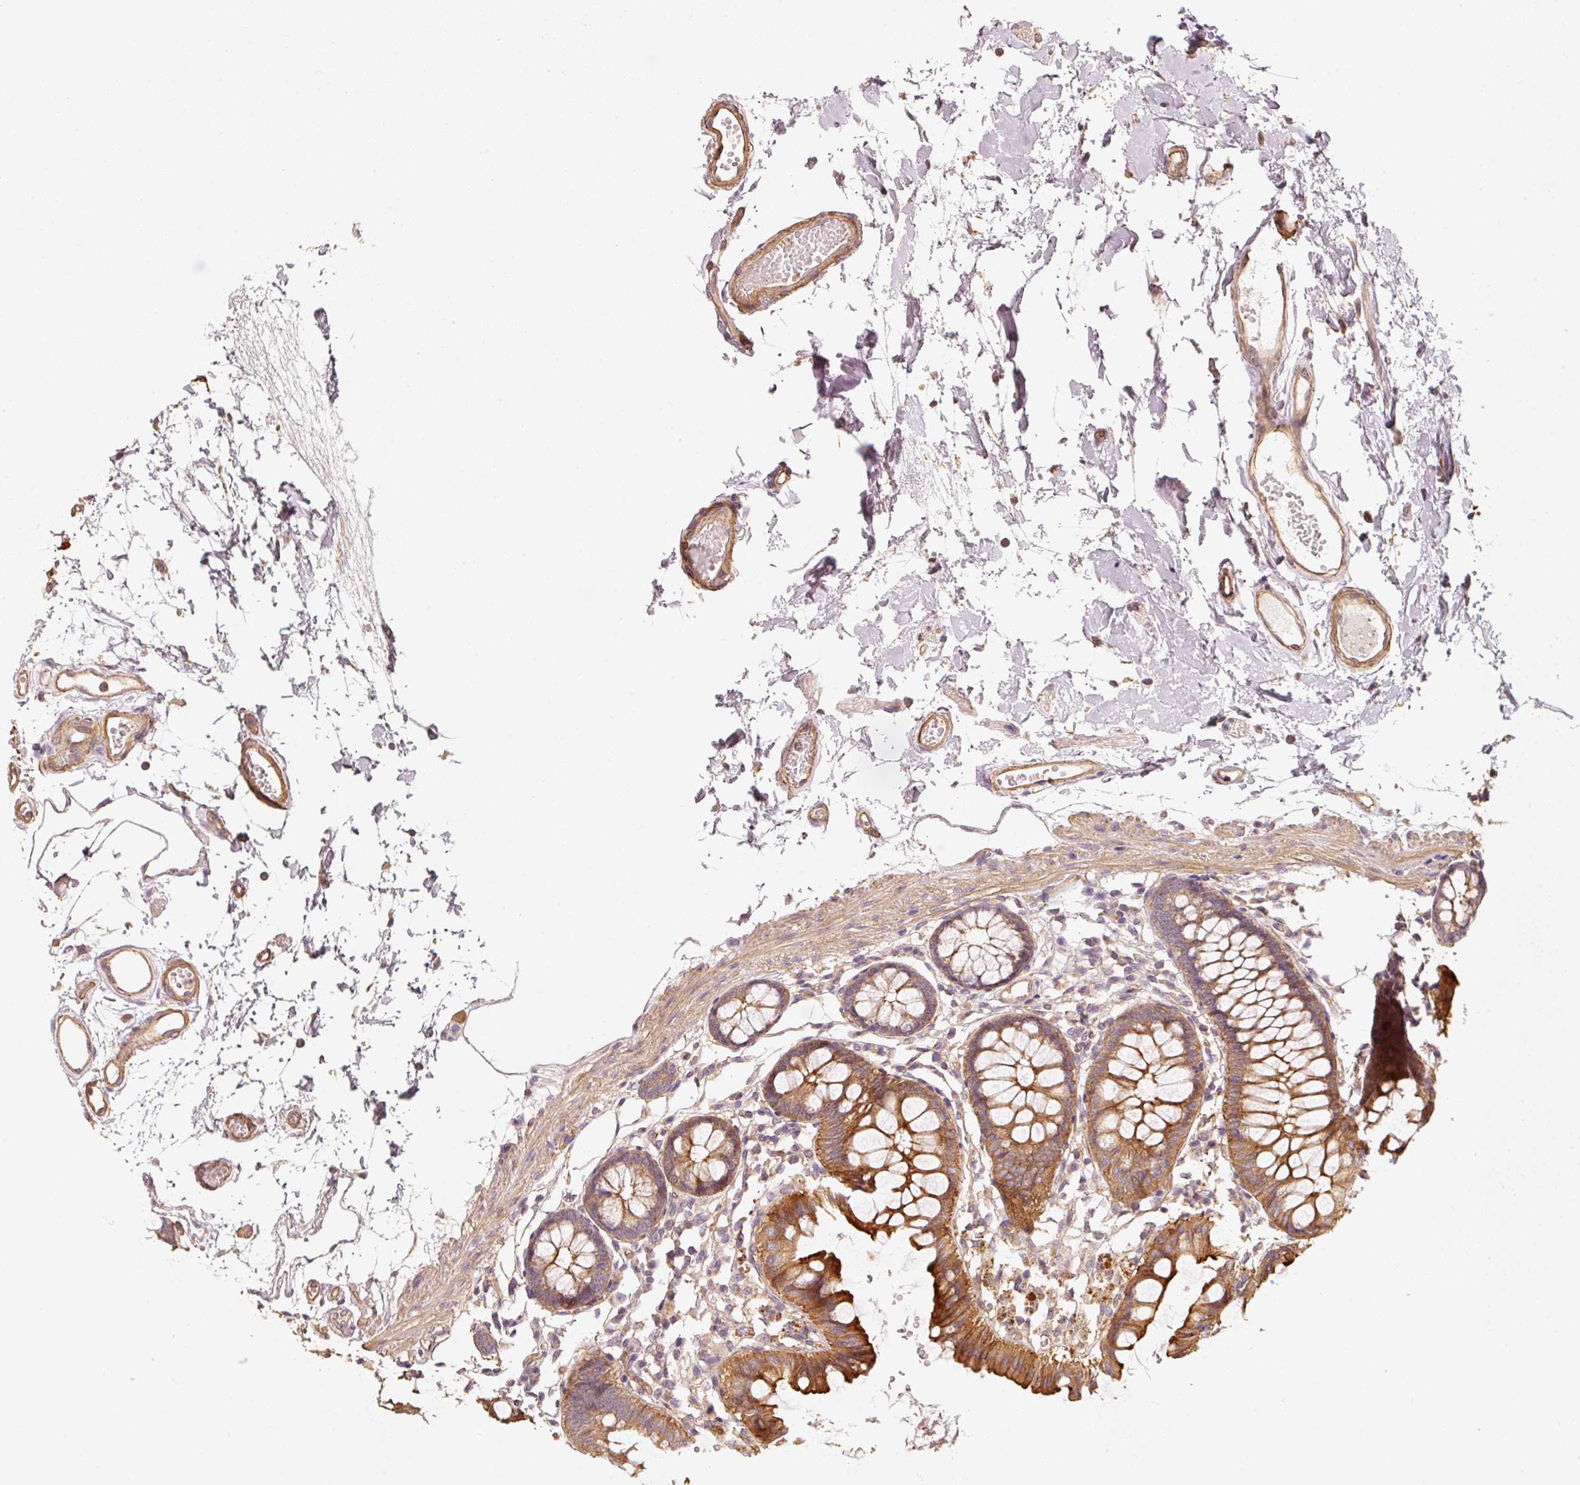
{"staining": {"intensity": "weak", "quantity": ">75%", "location": "cytoplasmic/membranous"}, "tissue": "colon", "cell_type": "Endothelial cells", "image_type": "normal", "snomed": [{"axis": "morphology", "description": "Normal tissue, NOS"}, {"axis": "topography", "description": "Colon"}], "caption": "Brown immunohistochemical staining in unremarkable colon displays weak cytoplasmic/membranous expression in about >75% of endothelial cells. (IHC, brightfield microscopy, high magnification).", "gene": "CEP95", "patient": {"sex": "female", "age": 84}}